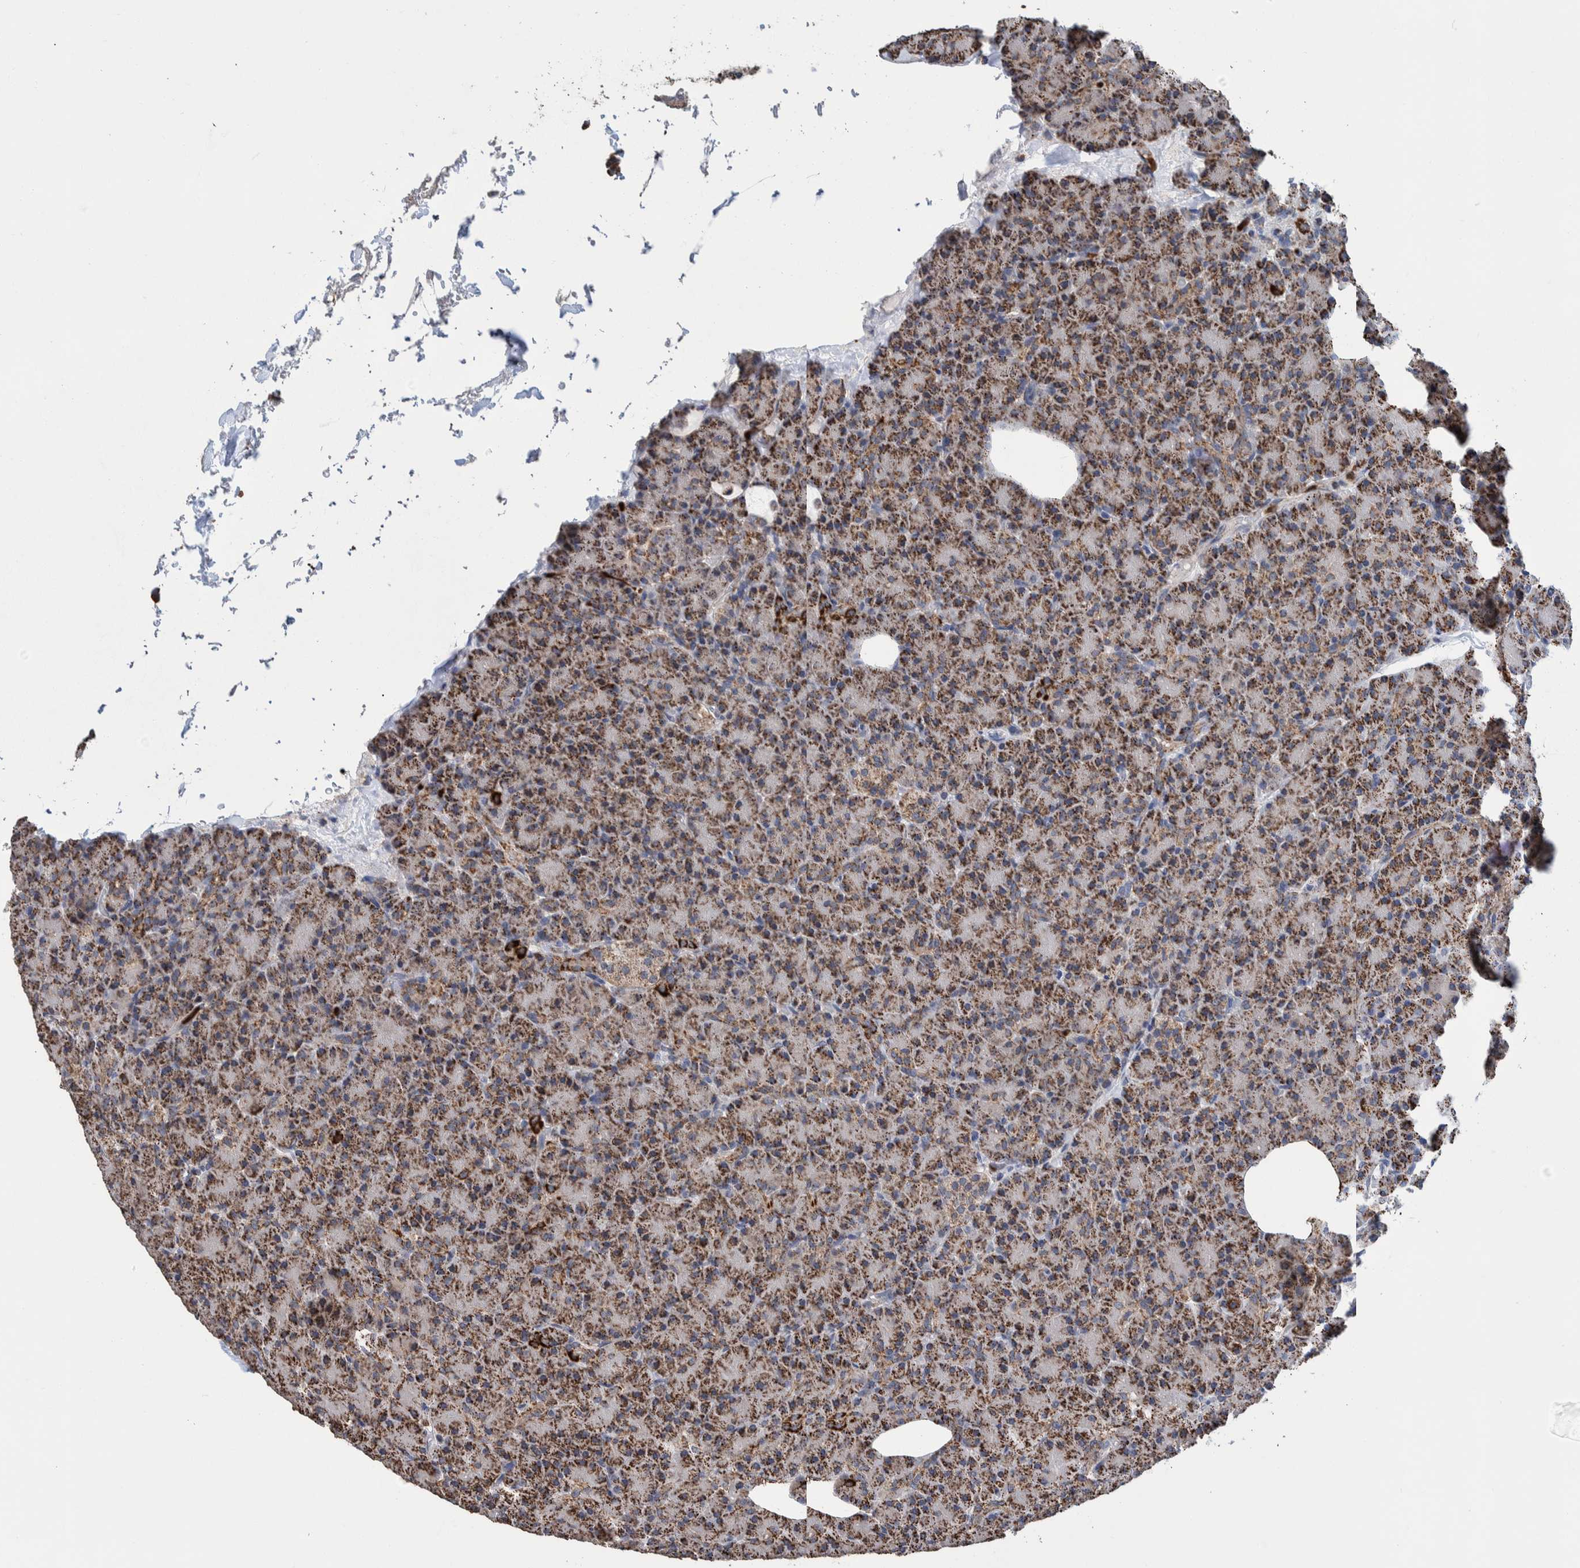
{"staining": {"intensity": "moderate", "quantity": ">75%", "location": "cytoplasmic/membranous"}, "tissue": "pancreas", "cell_type": "Exocrine glandular cells", "image_type": "normal", "snomed": [{"axis": "morphology", "description": "Normal tissue, NOS"}, {"axis": "topography", "description": "Pancreas"}], "caption": "Immunohistochemistry (IHC) (DAB) staining of benign human pancreas reveals moderate cytoplasmic/membranous protein staining in approximately >75% of exocrine glandular cells. Using DAB (3,3'-diaminobenzidine) (brown) and hematoxylin (blue) stains, captured at high magnification using brightfield microscopy.", "gene": "DECR1", "patient": {"sex": "female", "age": 43}}